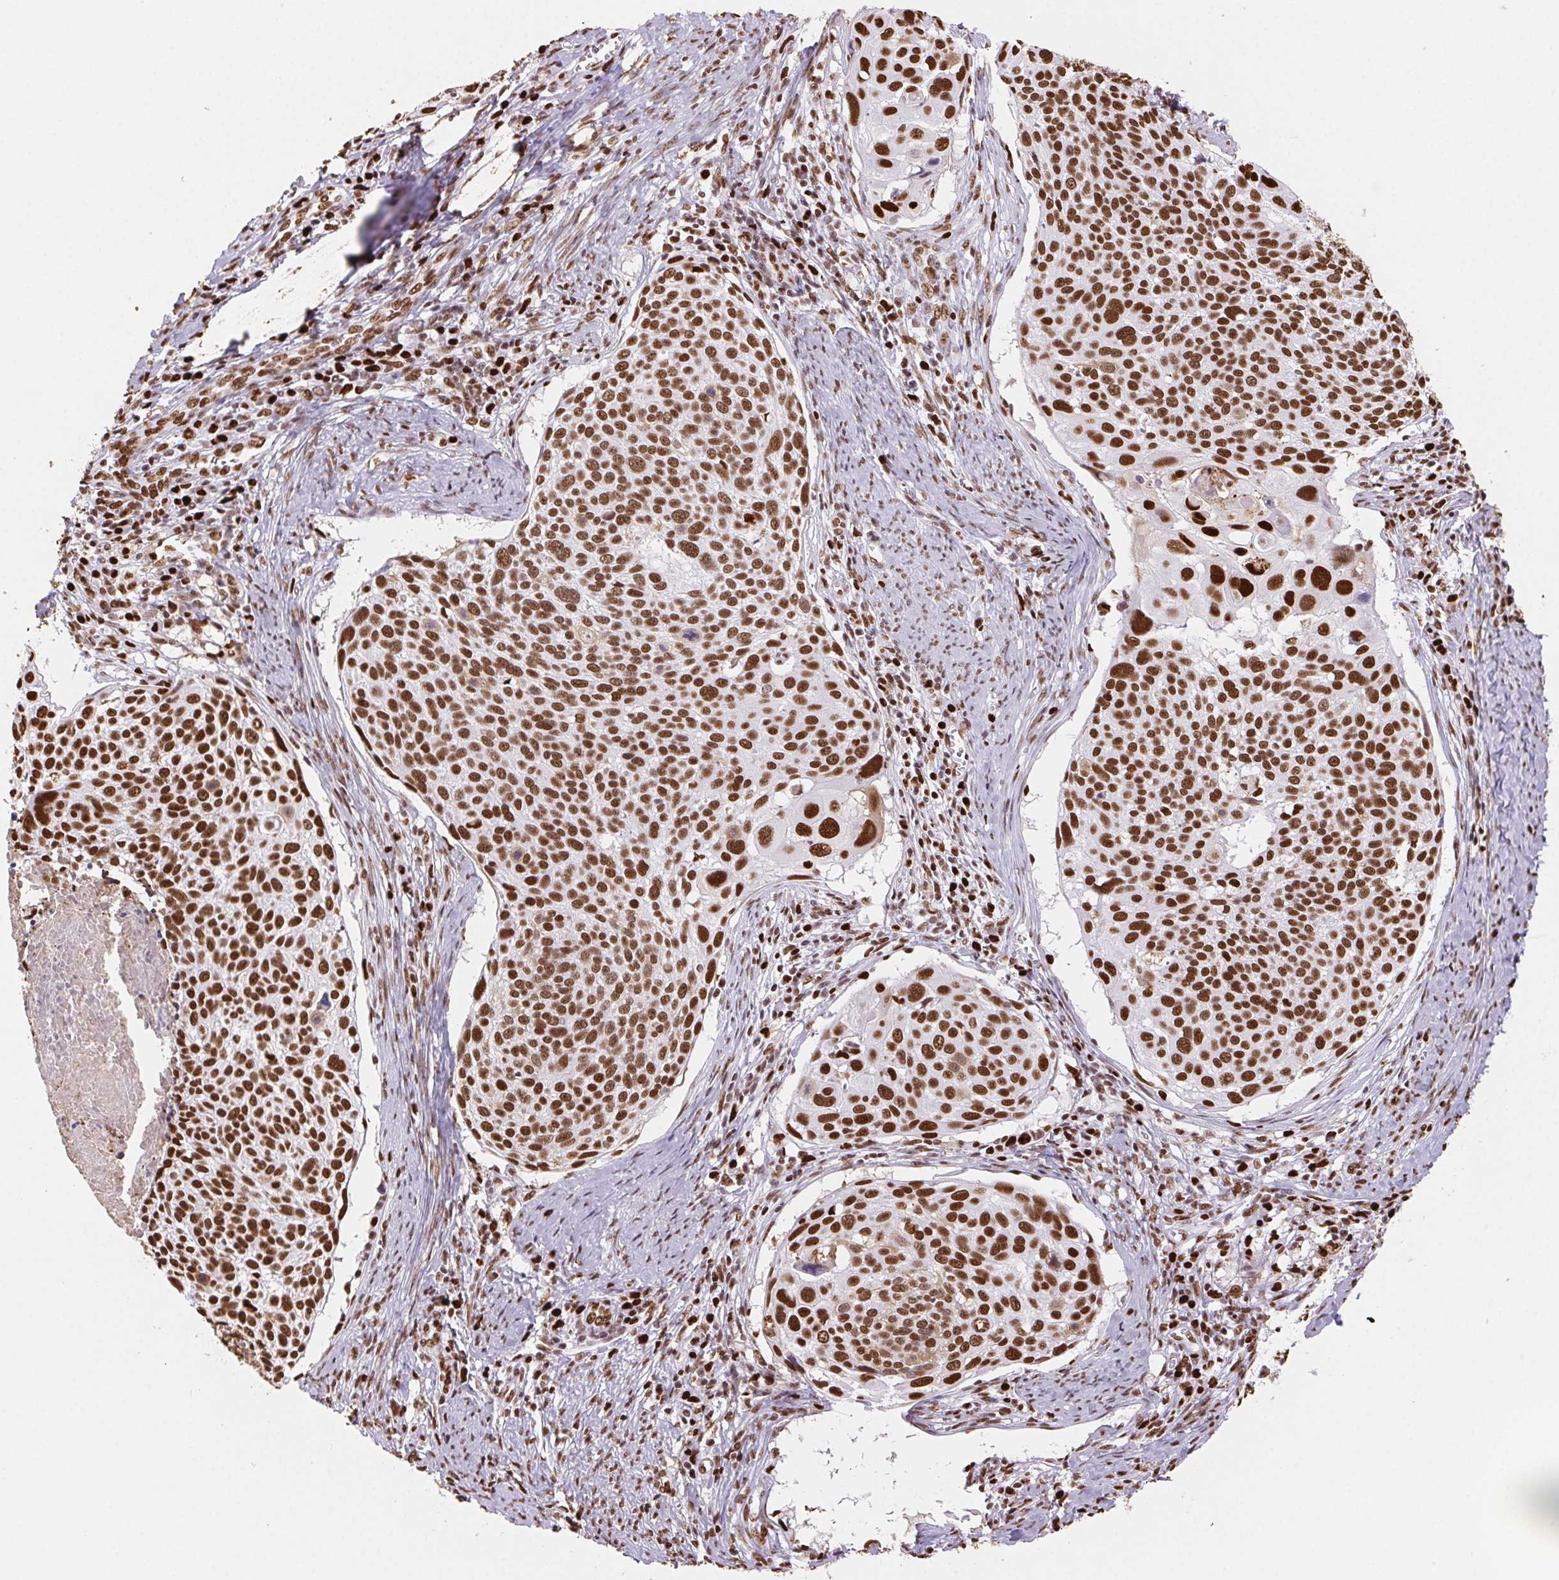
{"staining": {"intensity": "strong", "quantity": ">75%", "location": "nuclear"}, "tissue": "cervical cancer", "cell_type": "Tumor cells", "image_type": "cancer", "snomed": [{"axis": "morphology", "description": "Squamous cell carcinoma, NOS"}, {"axis": "topography", "description": "Cervix"}], "caption": "Immunohistochemical staining of cervical cancer shows high levels of strong nuclear protein expression in approximately >75% of tumor cells. (brown staining indicates protein expression, while blue staining denotes nuclei).", "gene": "SET", "patient": {"sex": "female", "age": 39}}